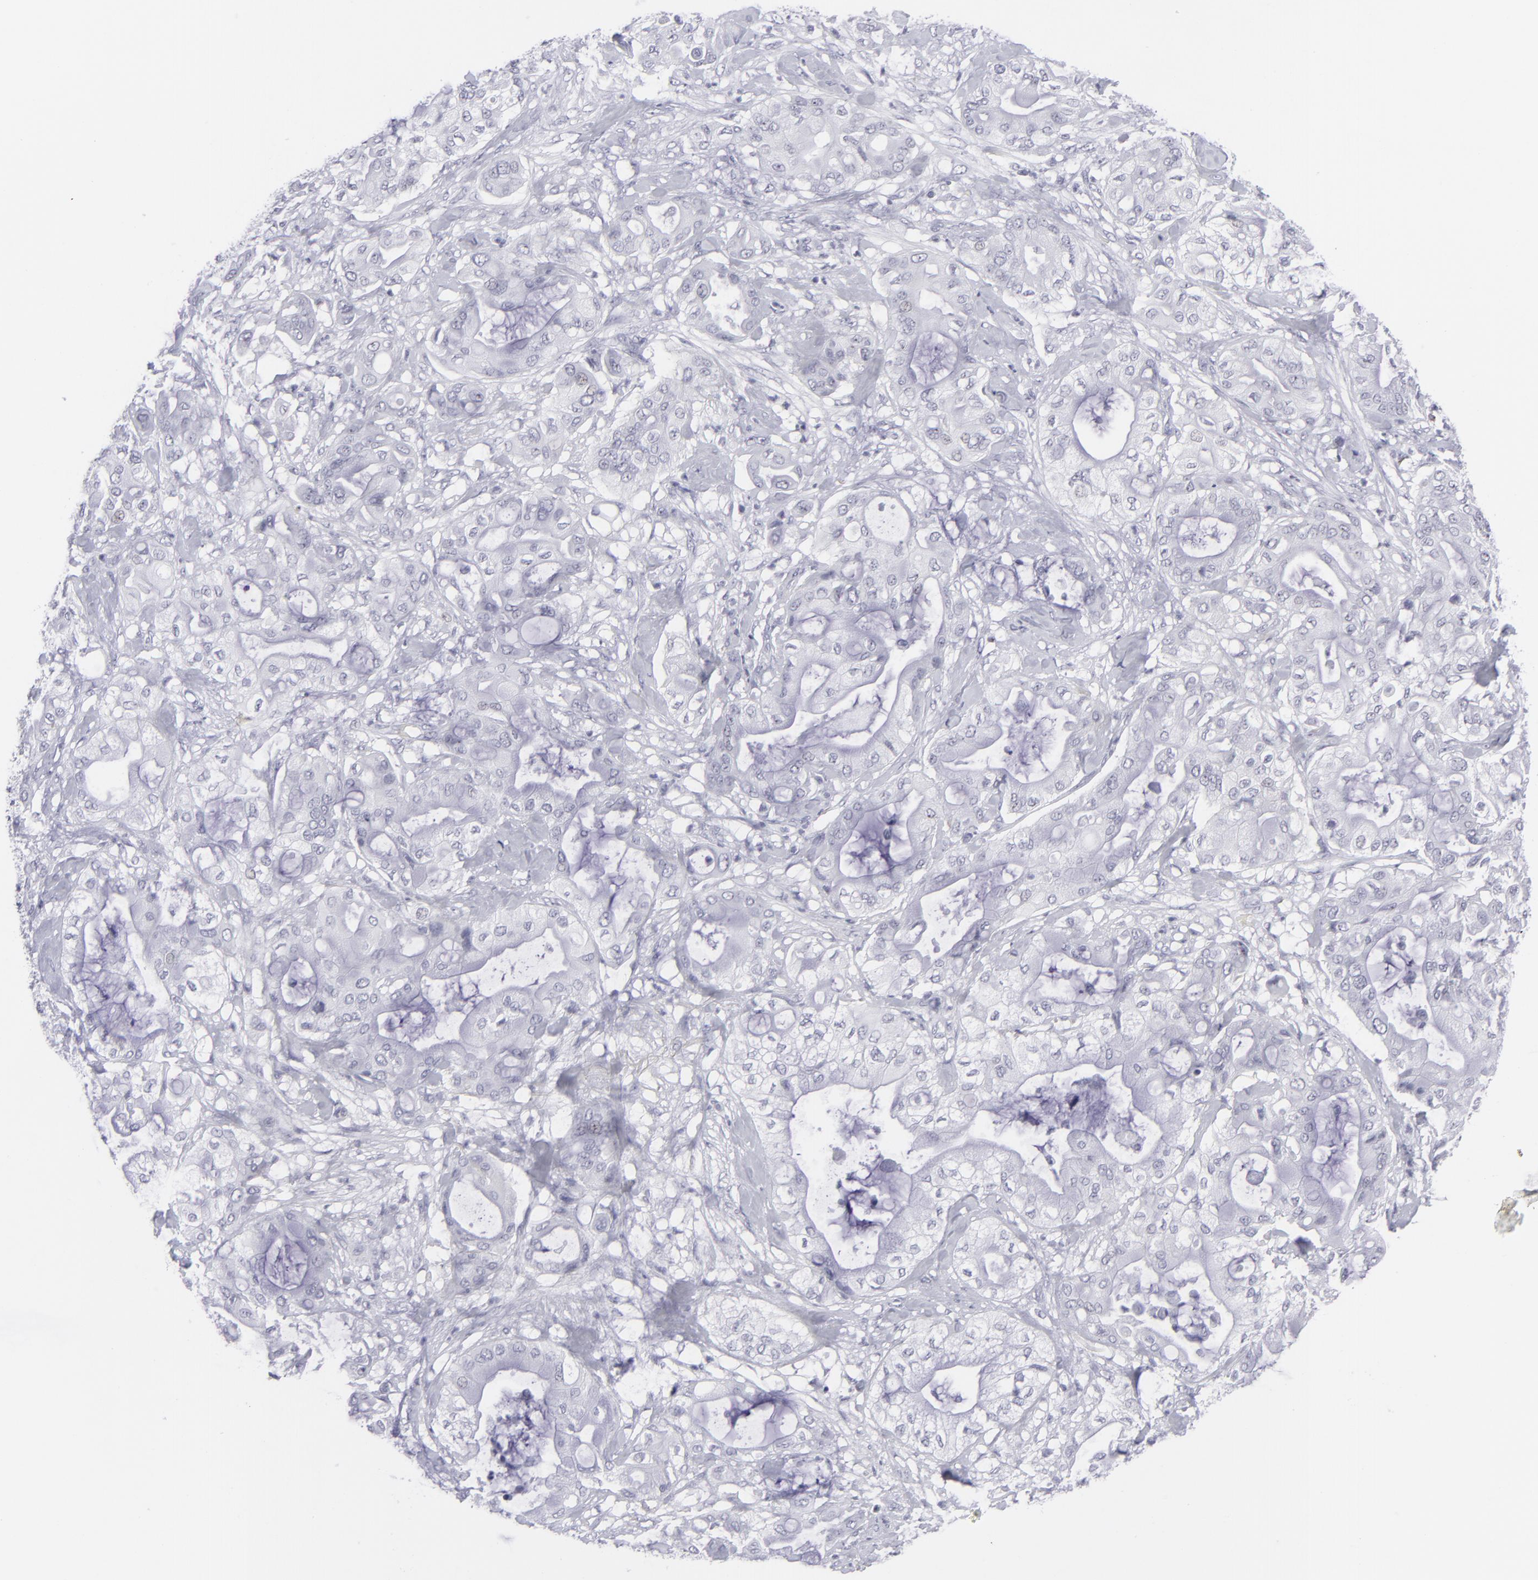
{"staining": {"intensity": "negative", "quantity": "none", "location": "none"}, "tissue": "pancreatic cancer", "cell_type": "Tumor cells", "image_type": "cancer", "snomed": [{"axis": "morphology", "description": "Adenocarcinoma, NOS"}, {"axis": "morphology", "description": "Adenocarcinoma, metastatic, NOS"}, {"axis": "topography", "description": "Lymph node"}, {"axis": "topography", "description": "Pancreas"}, {"axis": "topography", "description": "Duodenum"}], "caption": "This is an immunohistochemistry (IHC) photomicrograph of human pancreatic cancer. There is no staining in tumor cells.", "gene": "CD7", "patient": {"sex": "female", "age": 64}}